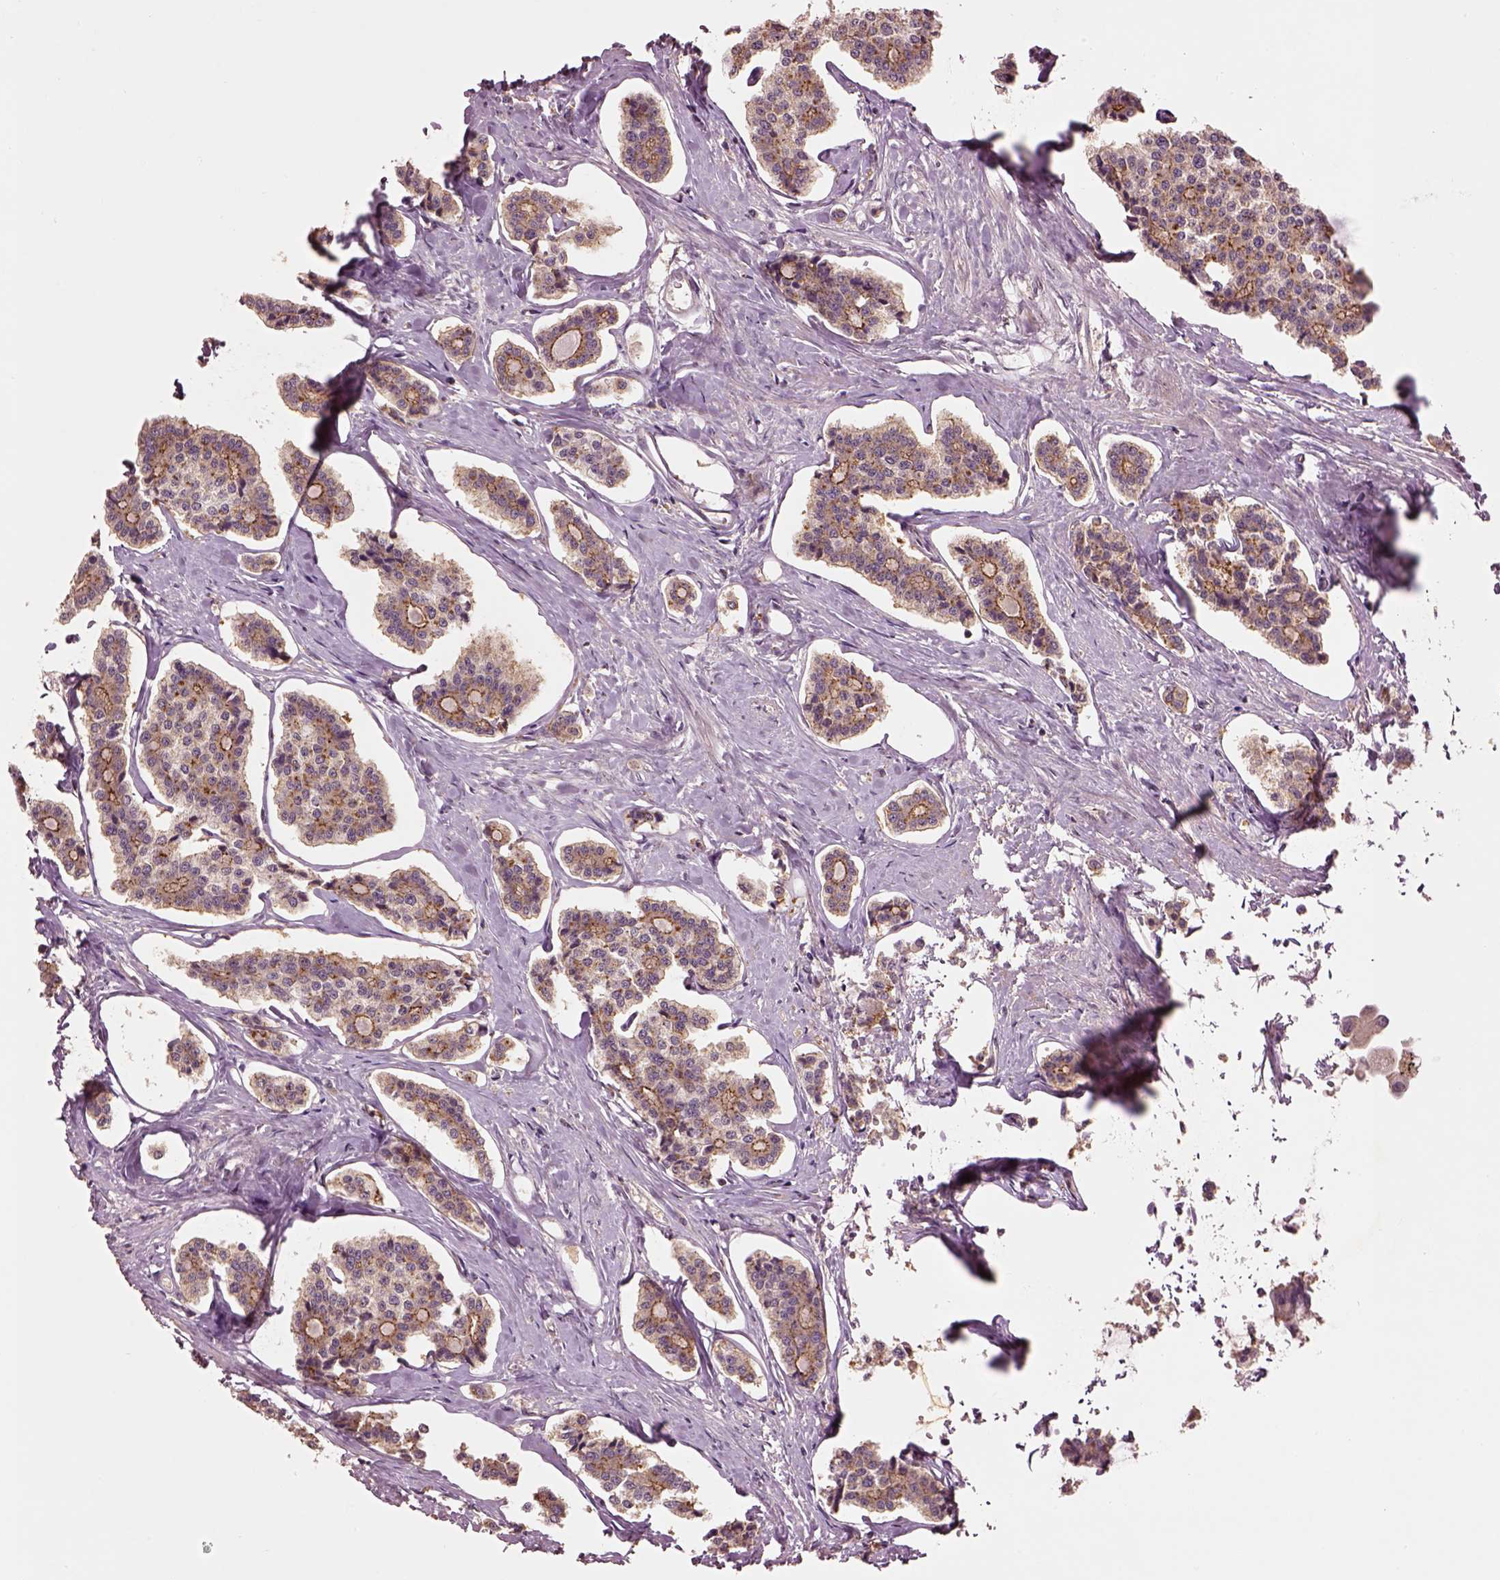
{"staining": {"intensity": "moderate", "quantity": ">75%", "location": "cytoplasmic/membranous"}, "tissue": "carcinoid", "cell_type": "Tumor cells", "image_type": "cancer", "snomed": [{"axis": "morphology", "description": "Carcinoid, malignant, NOS"}, {"axis": "topography", "description": "Small intestine"}], "caption": "Immunohistochemical staining of malignant carcinoid exhibits moderate cytoplasmic/membranous protein staining in about >75% of tumor cells. The protein of interest is stained brown, and the nuclei are stained in blue (DAB IHC with brightfield microscopy, high magnification).", "gene": "MTHFS", "patient": {"sex": "female", "age": 65}}